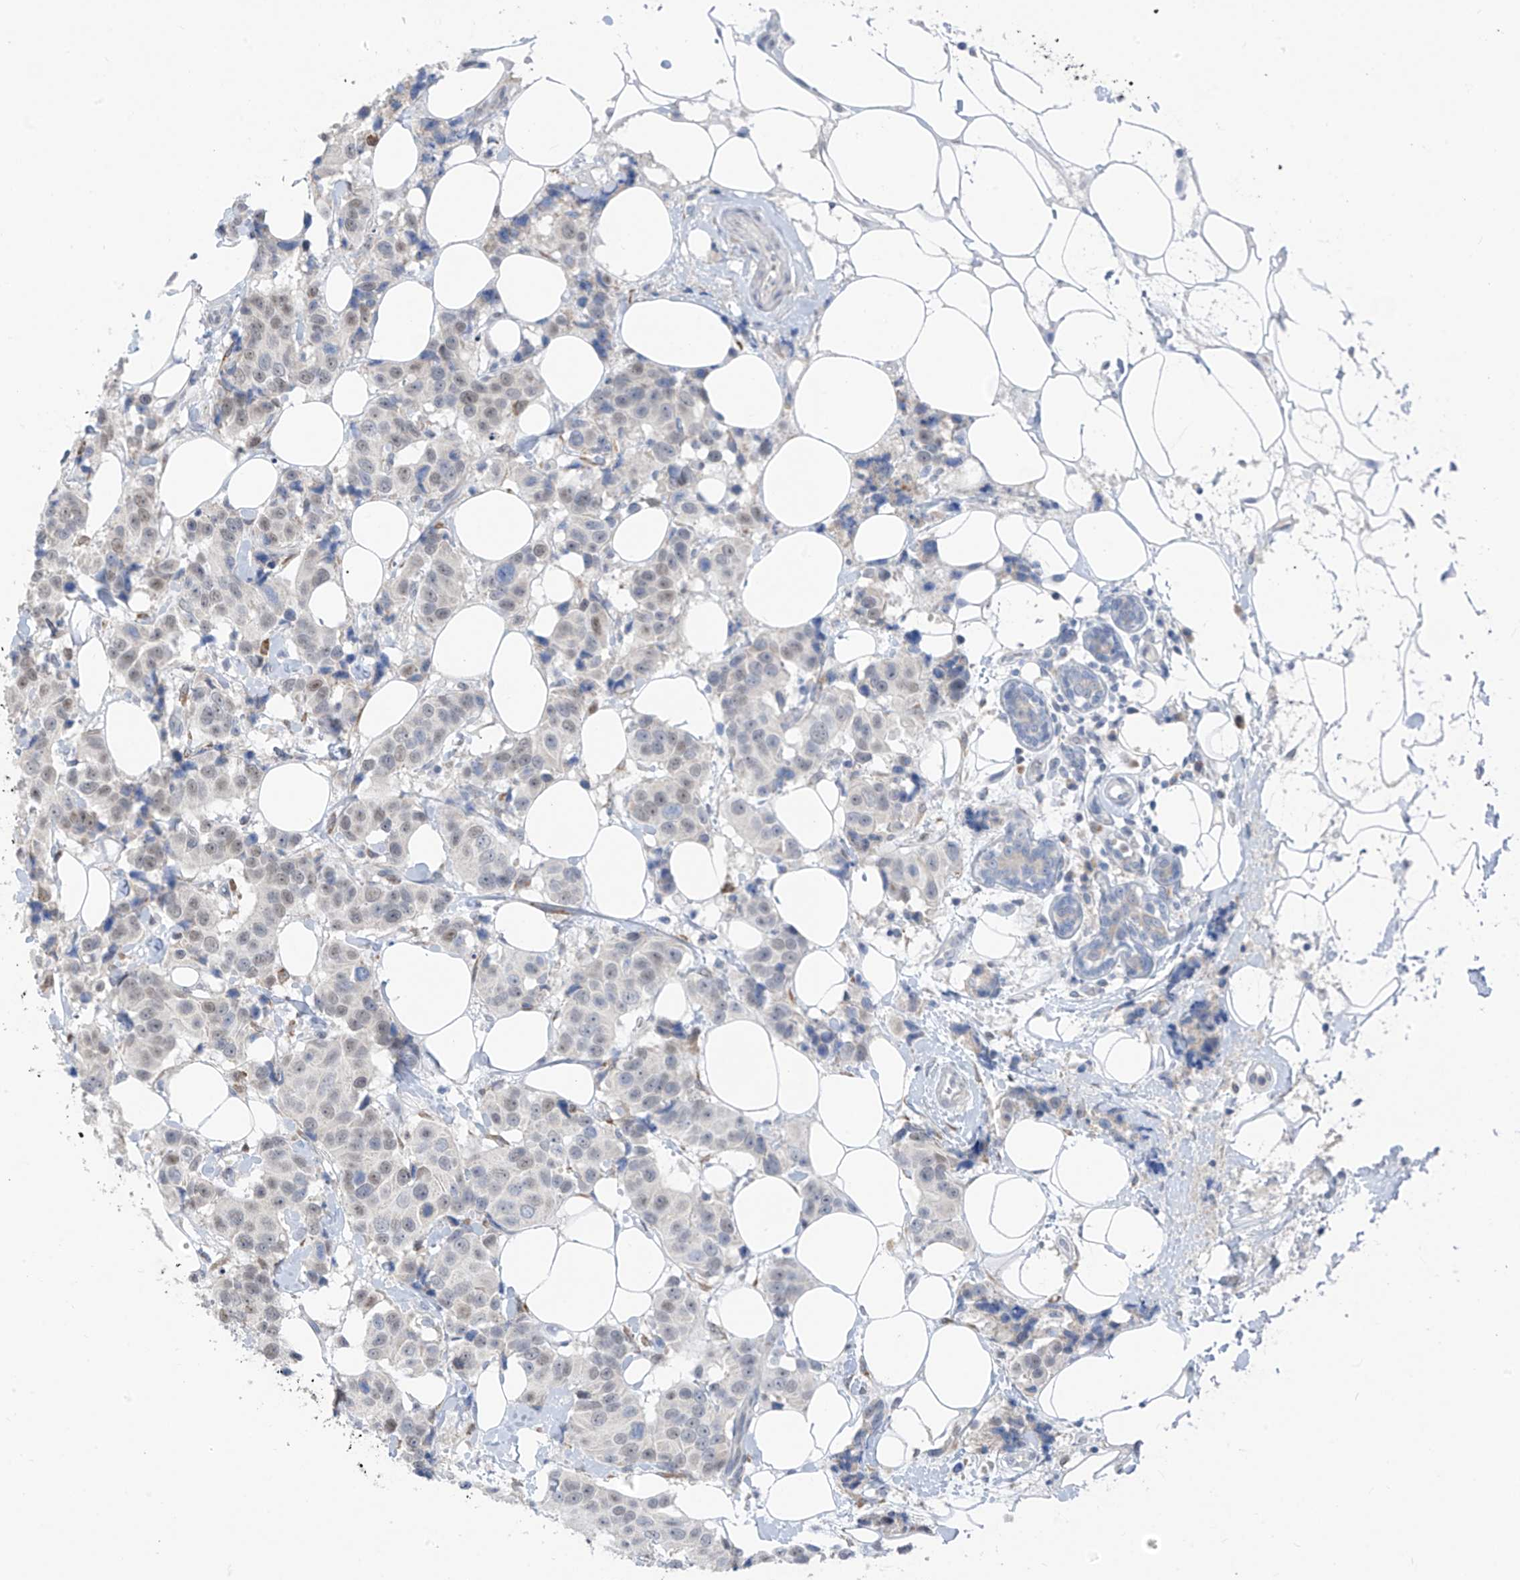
{"staining": {"intensity": "weak", "quantity": "<25%", "location": "nuclear"}, "tissue": "breast cancer", "cell_type": "Tumor cells", "image_type": "cancer", "snomed": [{"axis": "morphology", "description": "Normal tissue, NOS"}, {"axis": "morphology", "description": "Duct carcinoma"}, {"axis": "topography", "description": "Breast"}], "caption": "Micrograph shows no significant protein staining in tumor cells of breast cancer.", "gene": "CYP4V2", "patient": {"sex": "female", "age": 39}}